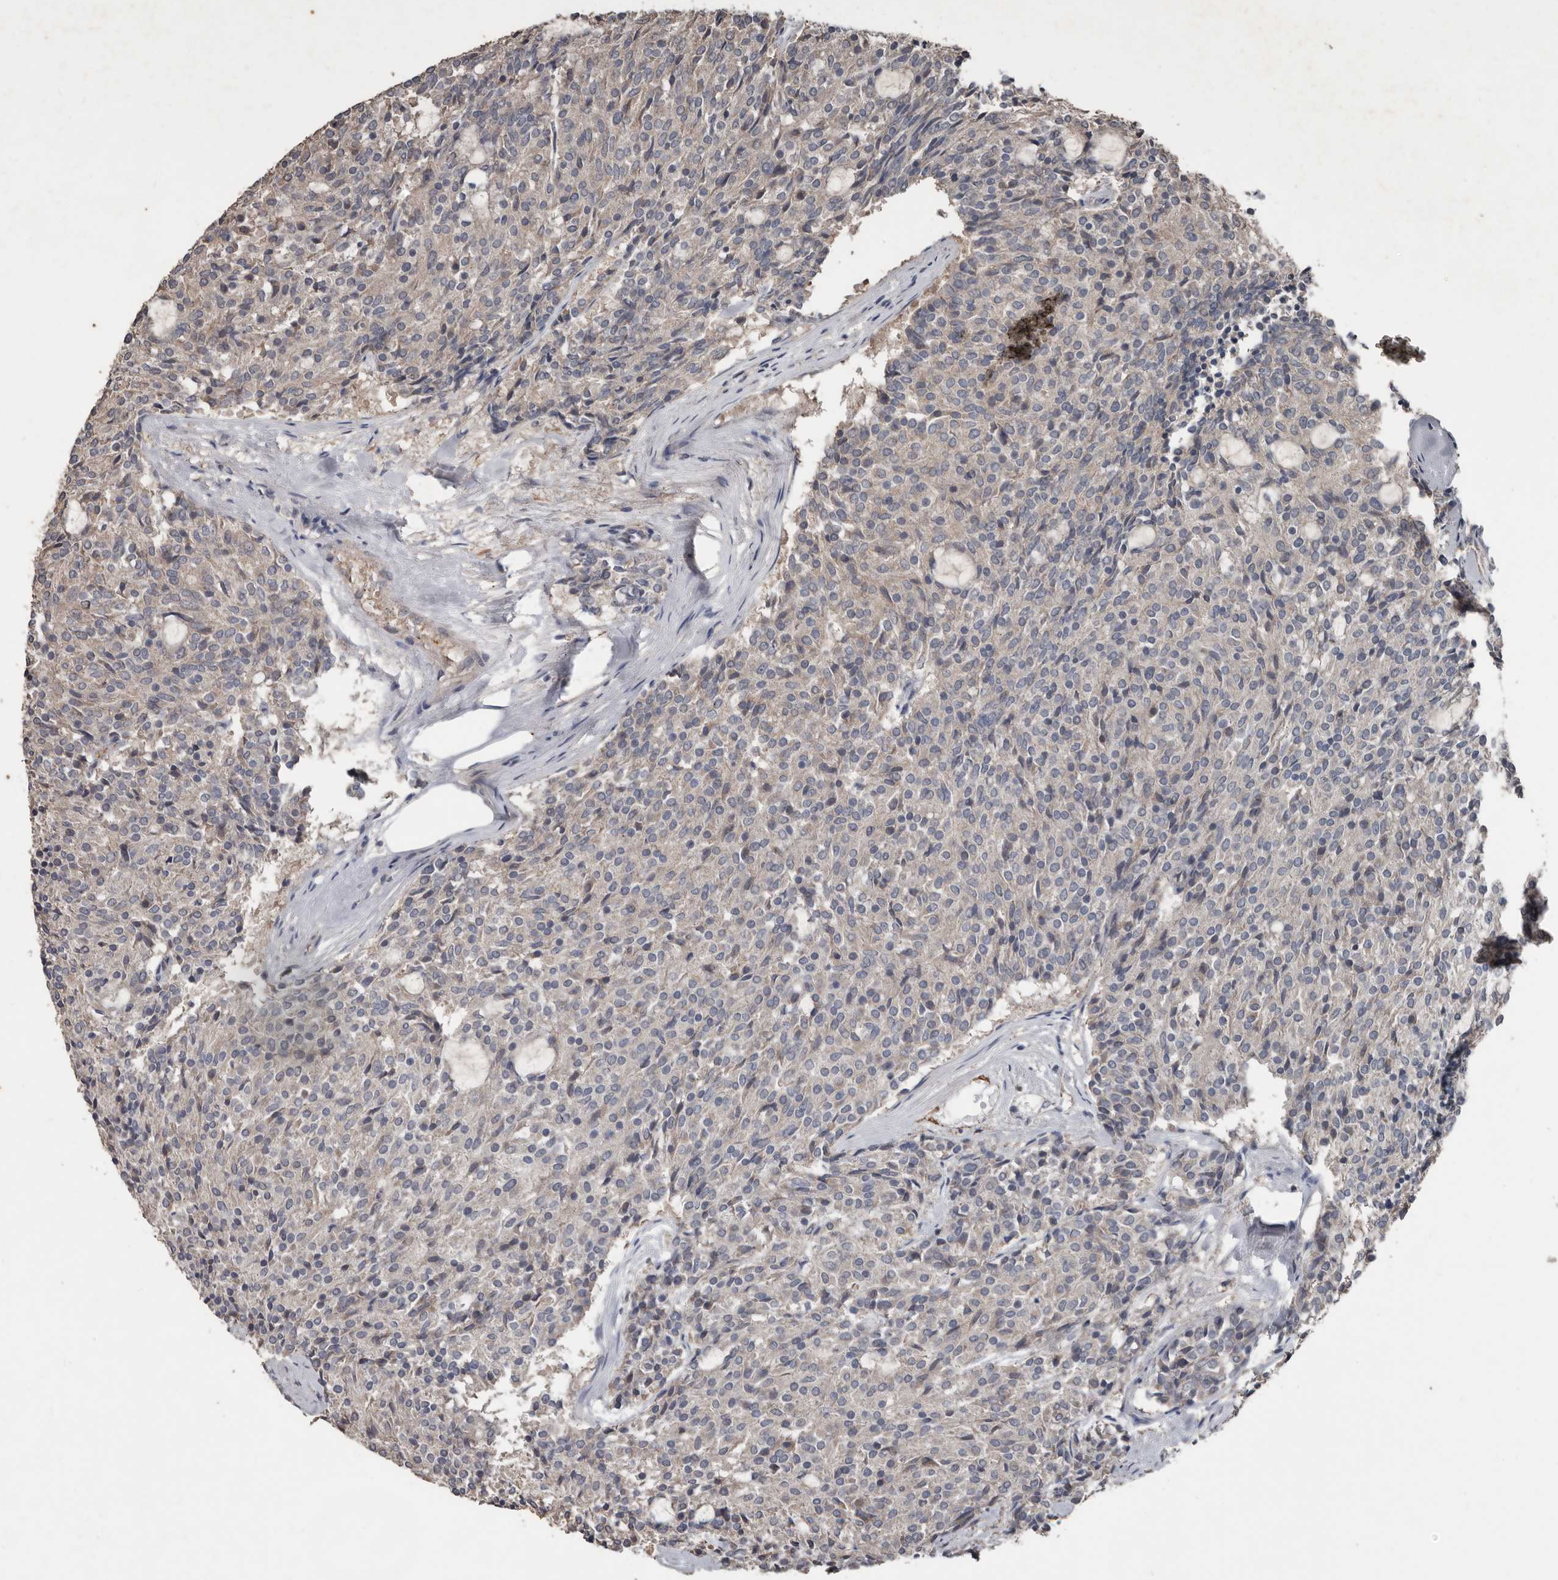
{"staining": {"intensity": "negative", "quantity": "none", "location": "none"}, "tissue": "carcinoid", "cell_type": "Tumor cells", "image_type": "cancer", "snomed": [{"axis": "morphology", "description": "Carcinoid, malignant, NOS"}, {"axis": "topography", "description": "Pancreas"}], "caption": "This is a histopathology image of immunohistochemistry staining of carcinoid, which shows no expression in tumor cells. Brightfield microscopy of IHC stained with DAB (brown) and hematoxylin (blue), captured at high magnification.", "gene": "HYAL4", "patient": {"sex": "female", "age": 54}}